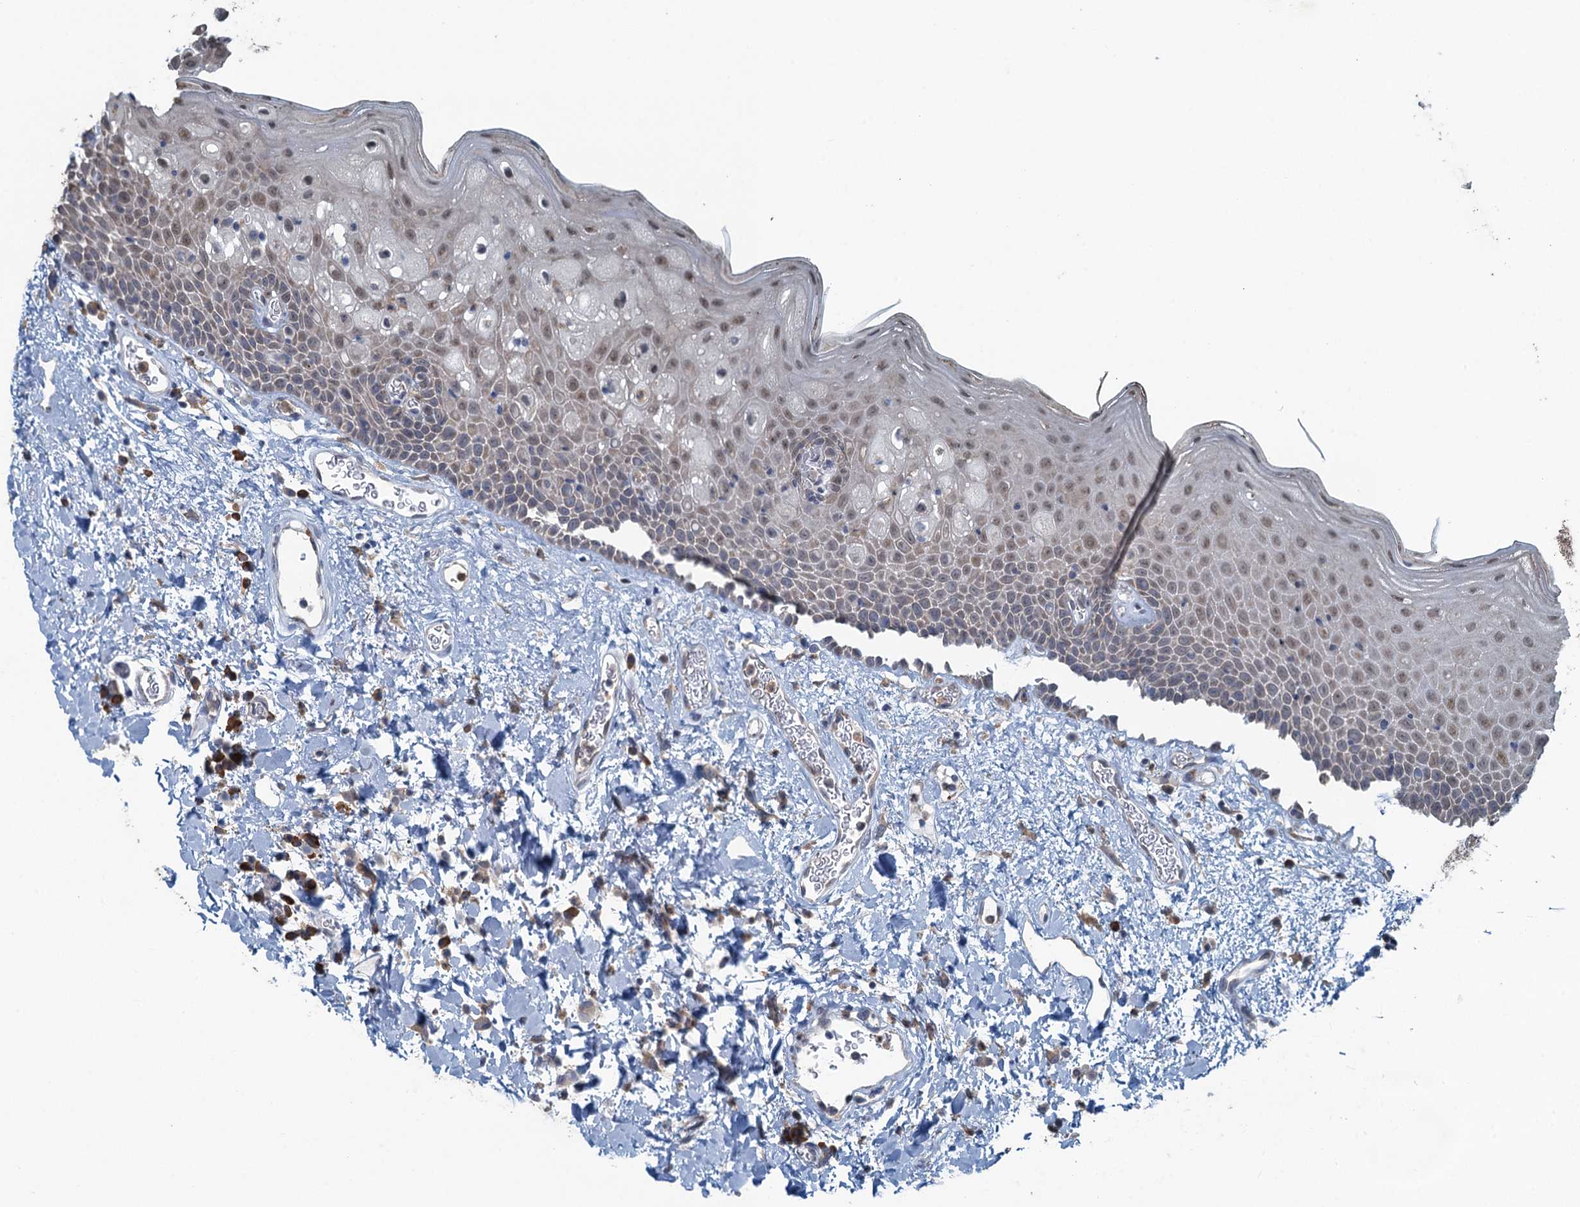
{"staining": {"intensity": "weak", "quantity": "25%-75%", "location": "nuclear"}, "tissue": "oral mucosa", "cell_type": "Squamous epithelial cells", "image_type": "normal", "snomed": [{"axis": "morphology", "description": "Normal tissue, NOS"}, {"axis": "topography", "description": "Oral tissue"}], "caption": "A photomicrograph of human oral mucosa stained for a protein exhibits weak nuclear brown staining in squamous epithelial cells. (DAB (3,3'-diaminobenzidine) = brown stain, brightfield microscopy at high magnification).", "gene": "TEX35", "patient": {"sex": "male", "age": 74}}